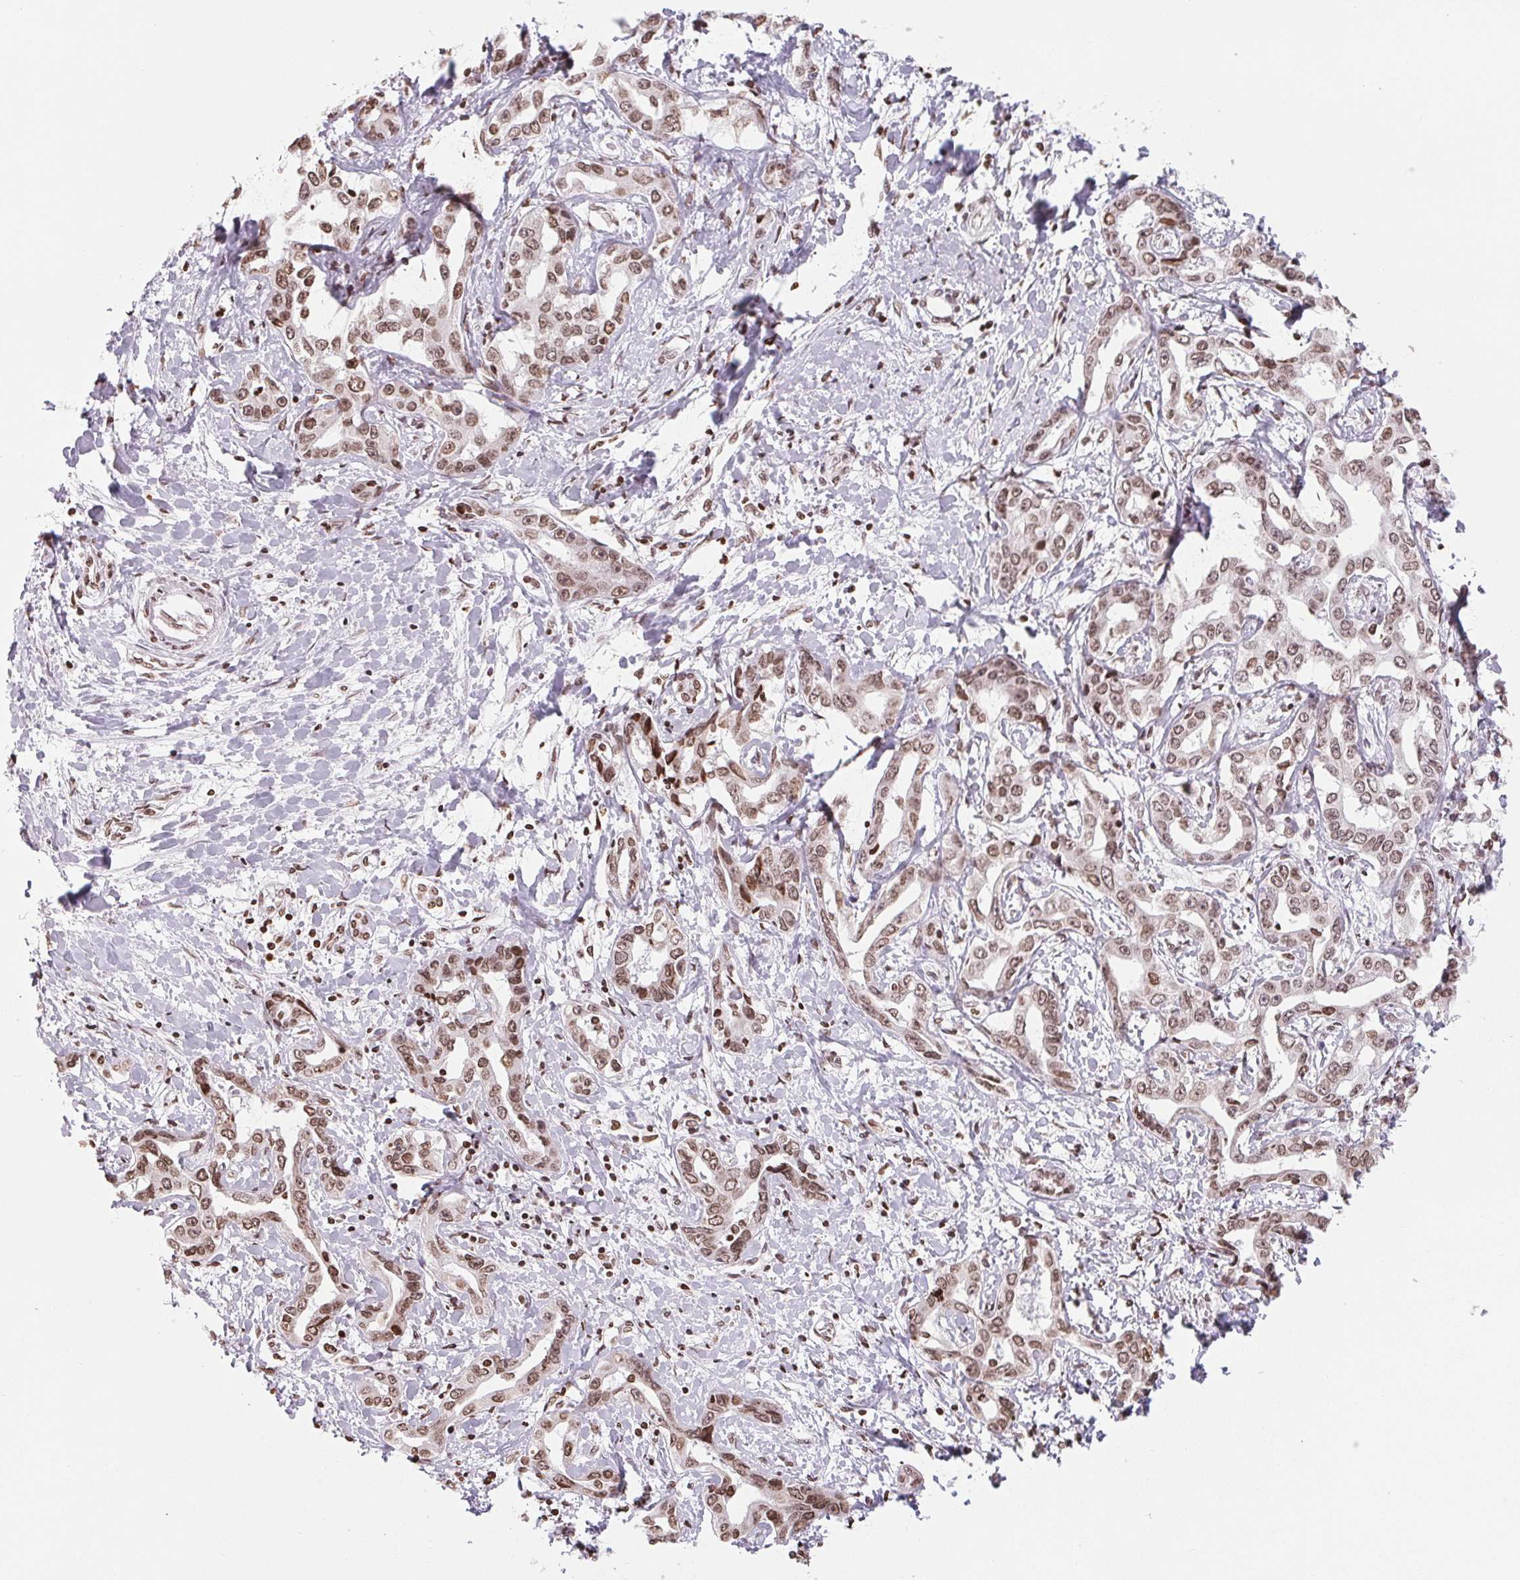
{"staining": {"intensity": "moderate", "quantity": ">75%", "location": "cytoplasmic/membranous,nuclear"}, "tissue": "liver cancer", "cell_type": "Tumor cells", "image_type": "cancer", "snomed": [{"axis": "morphology", "description": "Cholangiocarcinoma"}, {"axis": "topography", "description": "Liver"}], "caption": "This image shows immunohistochemistry staining of human cholangiocarcinoma (liver), with medium moderate cytoplasmic/membranous and nuclear staining in about >75% of tumor cells.", "gene": "SMIM12", "patient": {"sex": "male", "age": 59}}